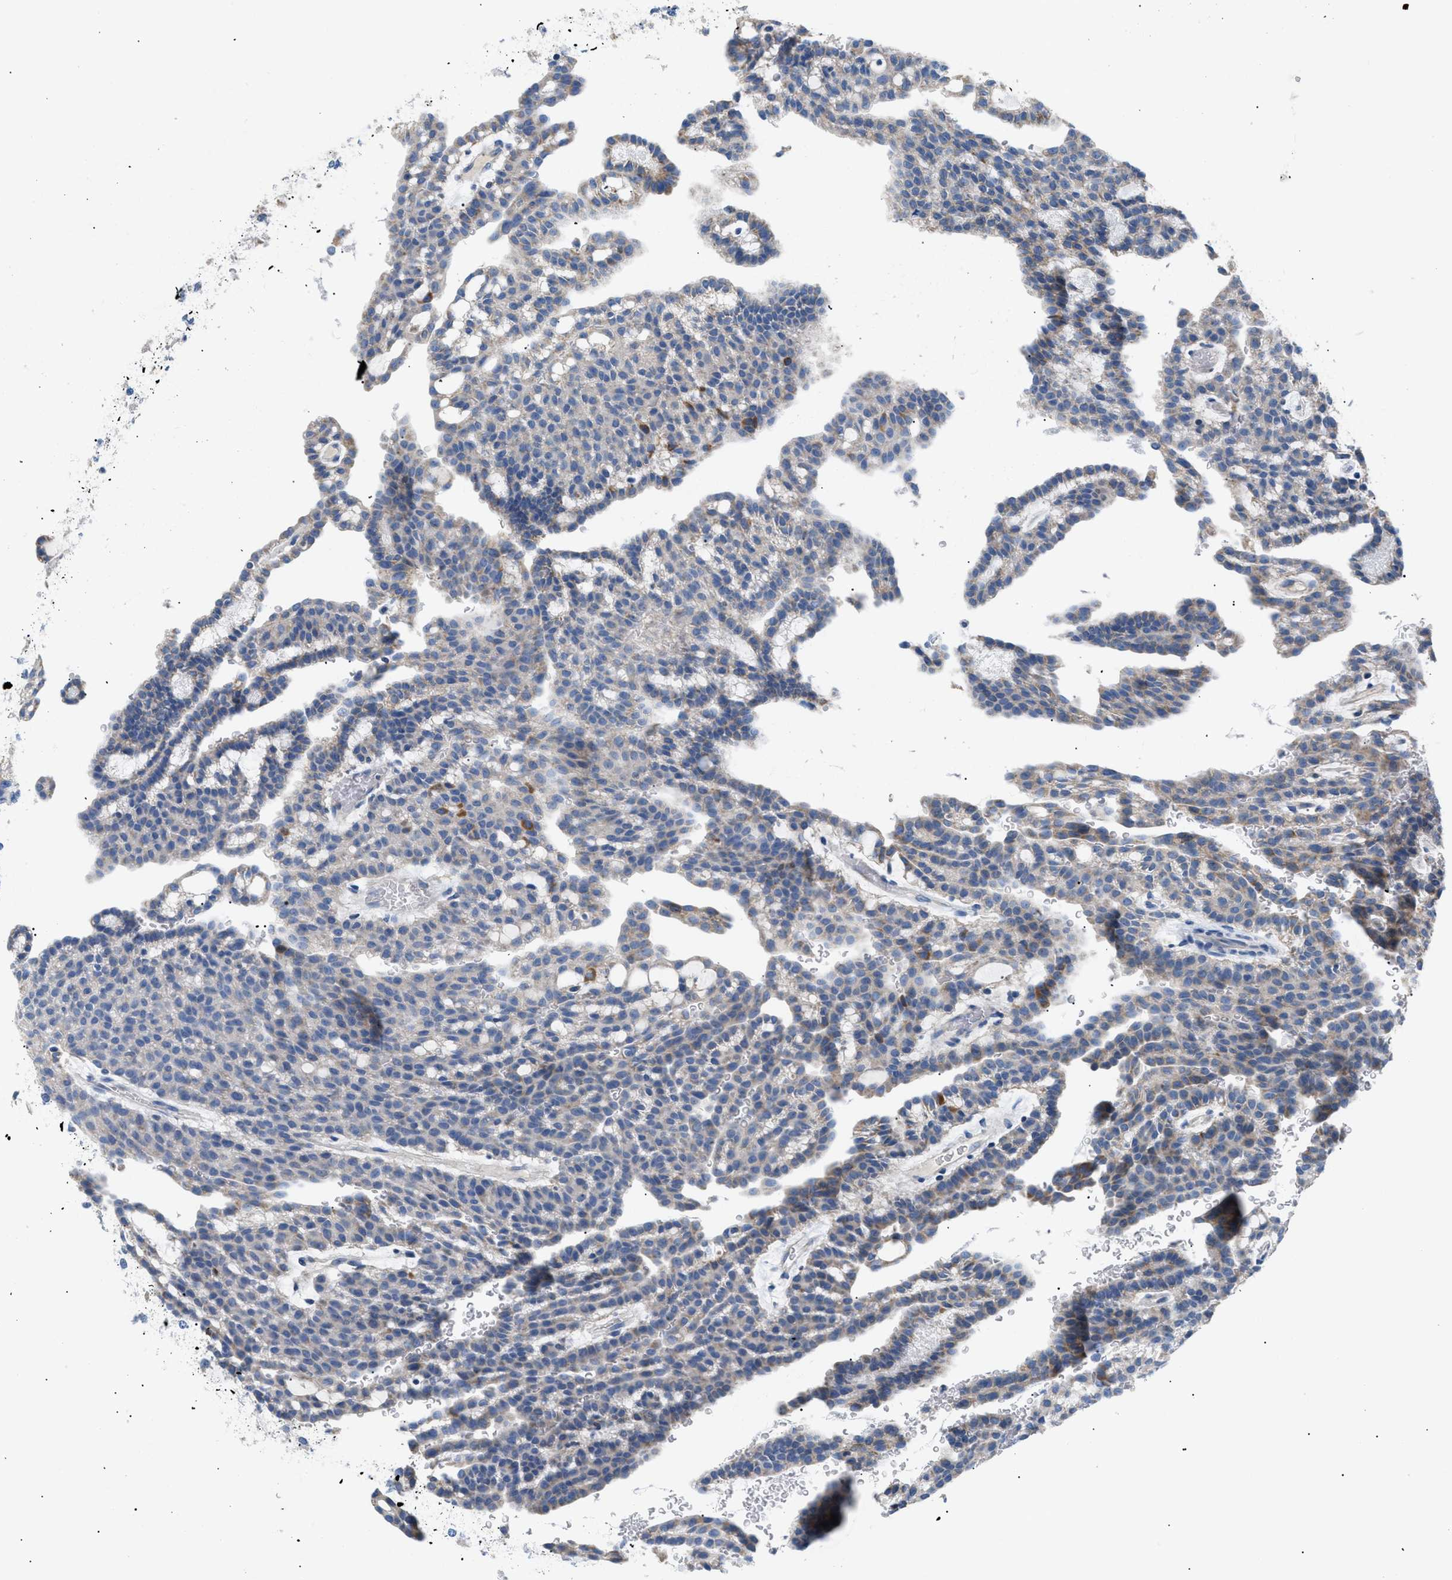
{"staining": {"intensity": "weak", "quantity": "<25%", "location": "cytoplasmic/membranous"}, "tissue": "renal cancer", "cell_type": "Tumor cells", "image_type": "cancer", "snomed": [{"axis": "morphology", "description": "Adenocarcinoma, NOS"}, {"axis": "topography", "description": "Kidney"}], "caption": "DAB (3,3'-diaminobenzidine) immunohistochemical staining of renal cancer (adenocarcinoma) exhibits no significant expression in tumor cells.", "gene": "ILDR1", "patient": {"sex": "male", "age": 63}}